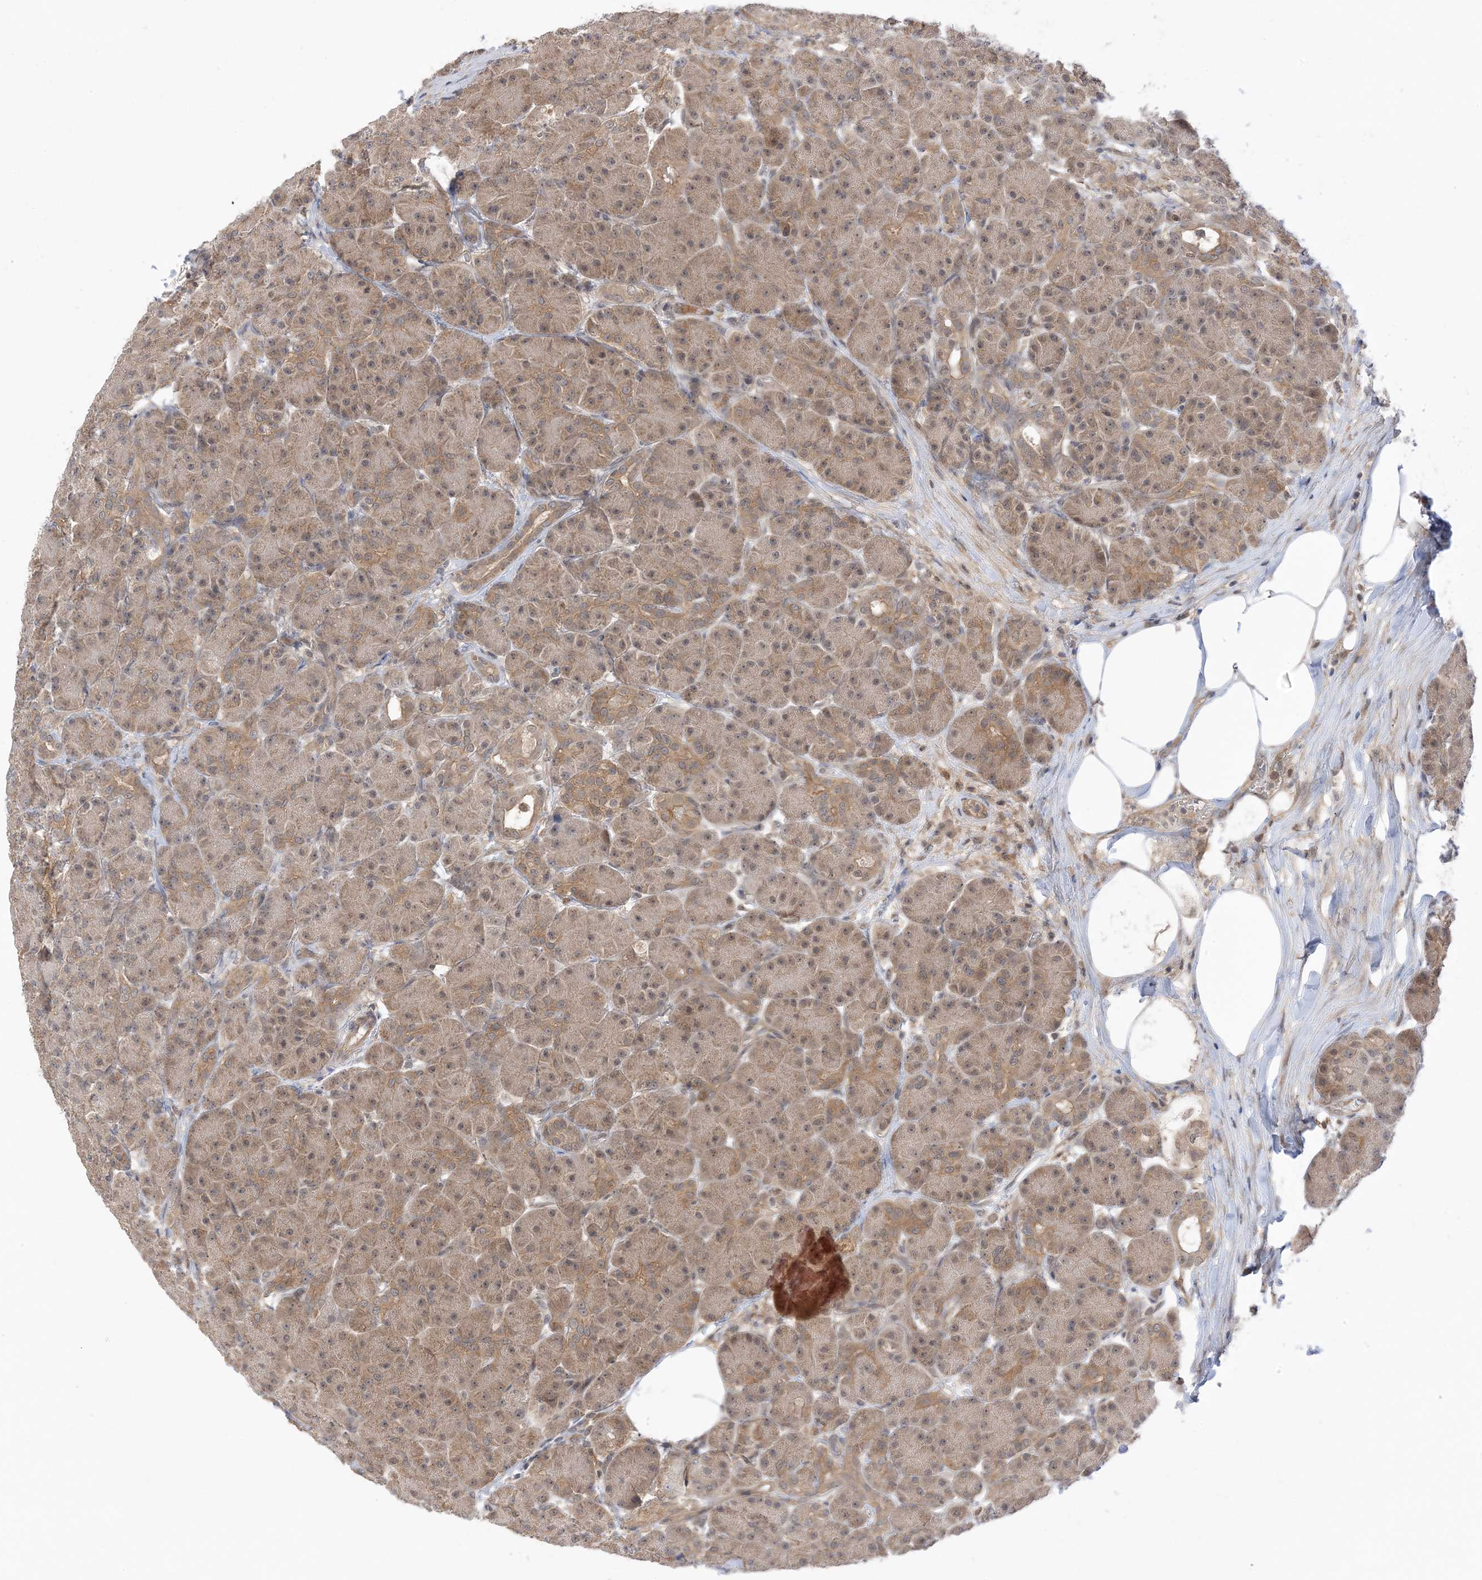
{"staining": {"intensity": "moderate", "quantity": ">75%", "location": "cytoplasmic/membranous"}, "tissue": "pancreas", "cell_type": "Exocrine glandular cells", "image_type": "normal", "snomed": [{"axis": "morphology", "description": "Normal tissue, NOS"}, {"axis": "topography", "description": "Pancreas"}], "caption": "Protein analysis of normal pancreas reveals moderate cytoplasmic/membranous positivity in about >75% of exocrine glandular cells.", "gene": "WDR26", "patient": {"sex": "male", "age": 63}}